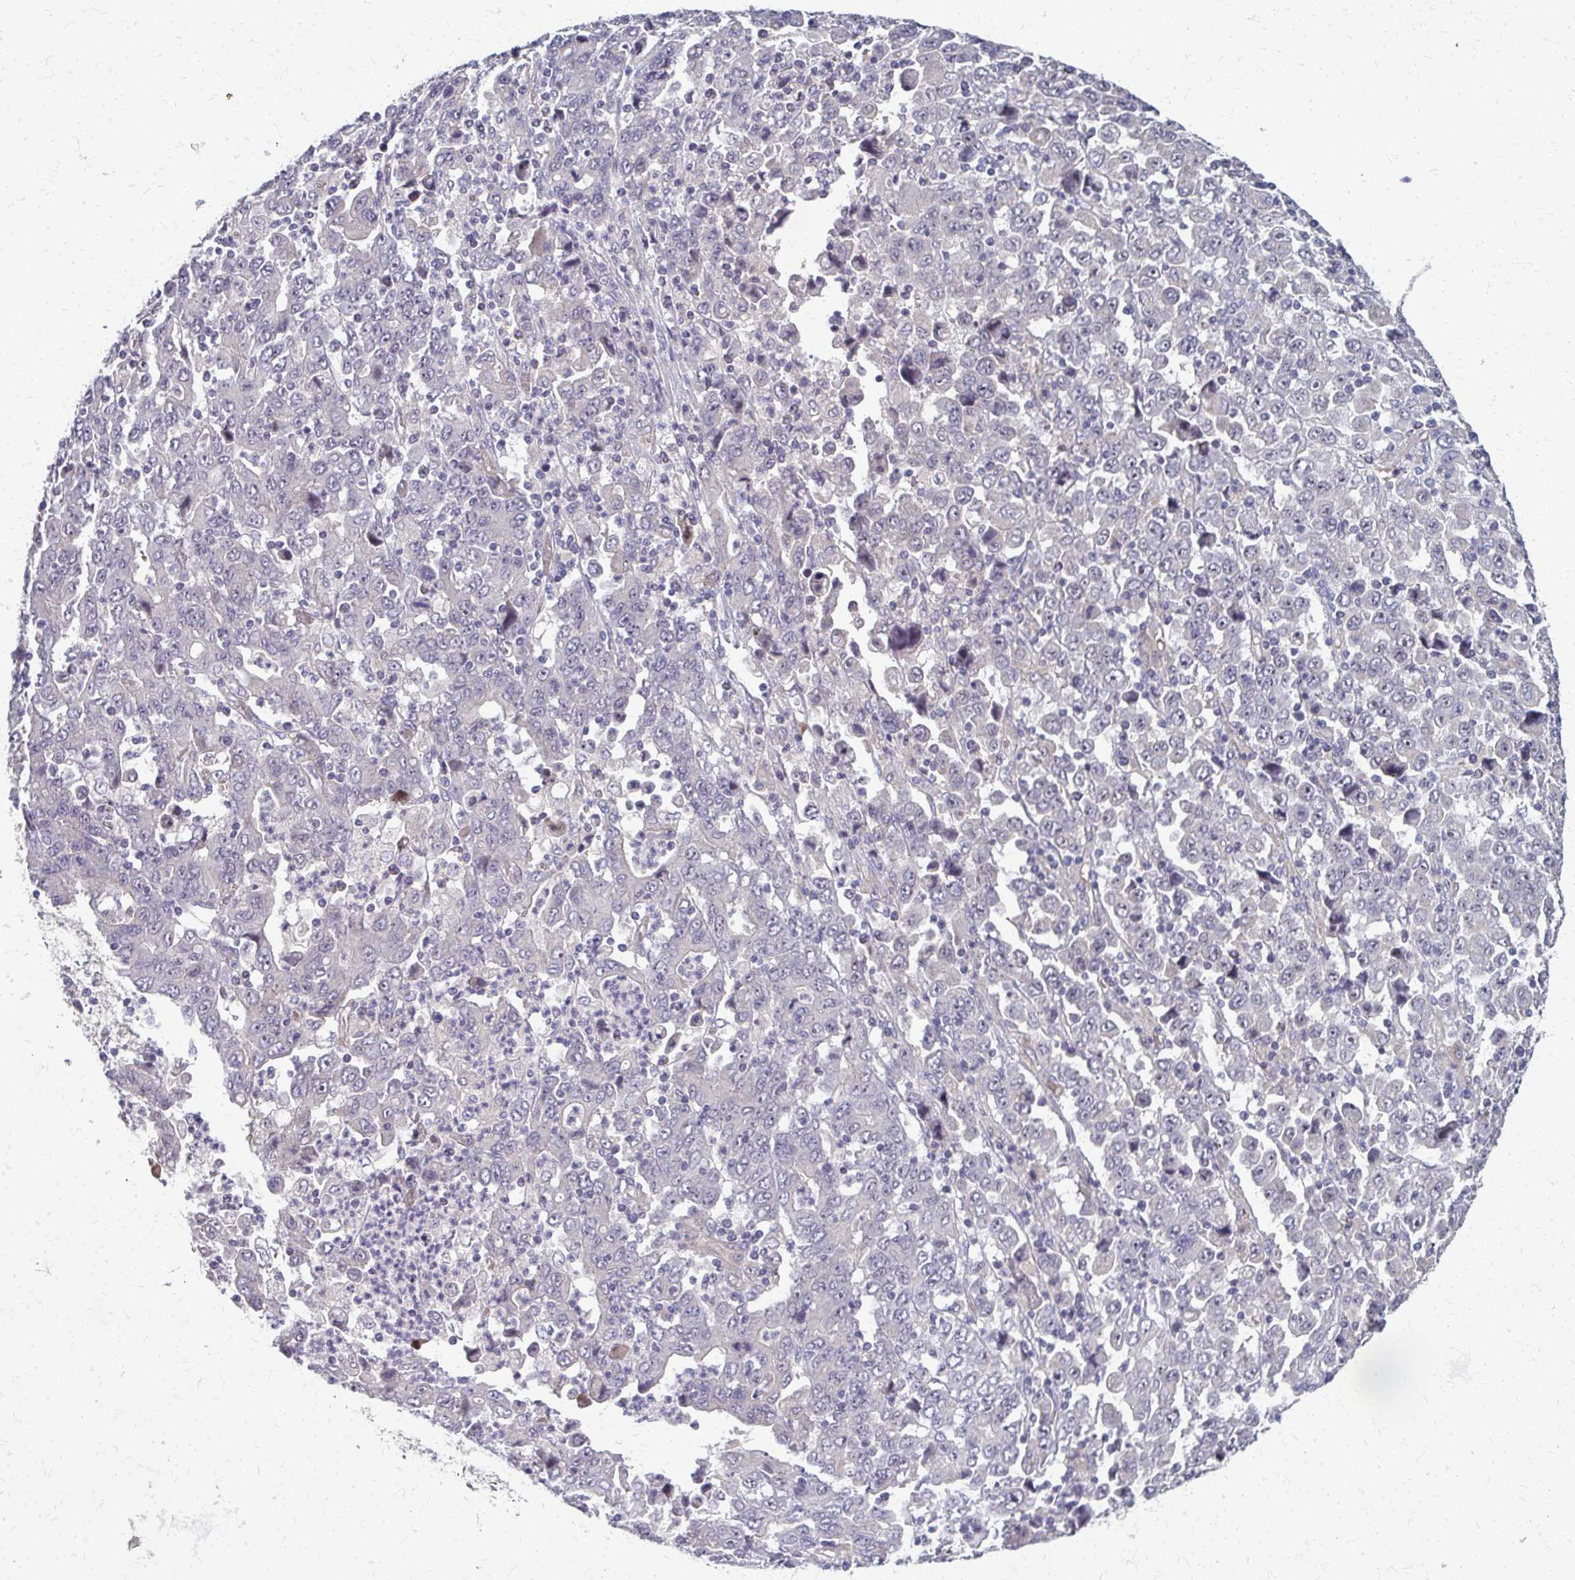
{"staining": {"intensity": "negative", "quantity": "none", "location": "none"}, "tissue": "stomach cancer", "cell_type": "Tumor cells", "image_type": "cancer", "snomed": [{"axis": "morphology", "description": "Adenocarcinoma, NOS"}, {"axis": "topography", "description": "Stomach, upper"}], "caption": "Tumor cells are negative for brown protein staining in stomach cancer. Nuclei are stained in blue.", "gene": "NUDT16", "patient": {"sex": "male", "age": 69}}